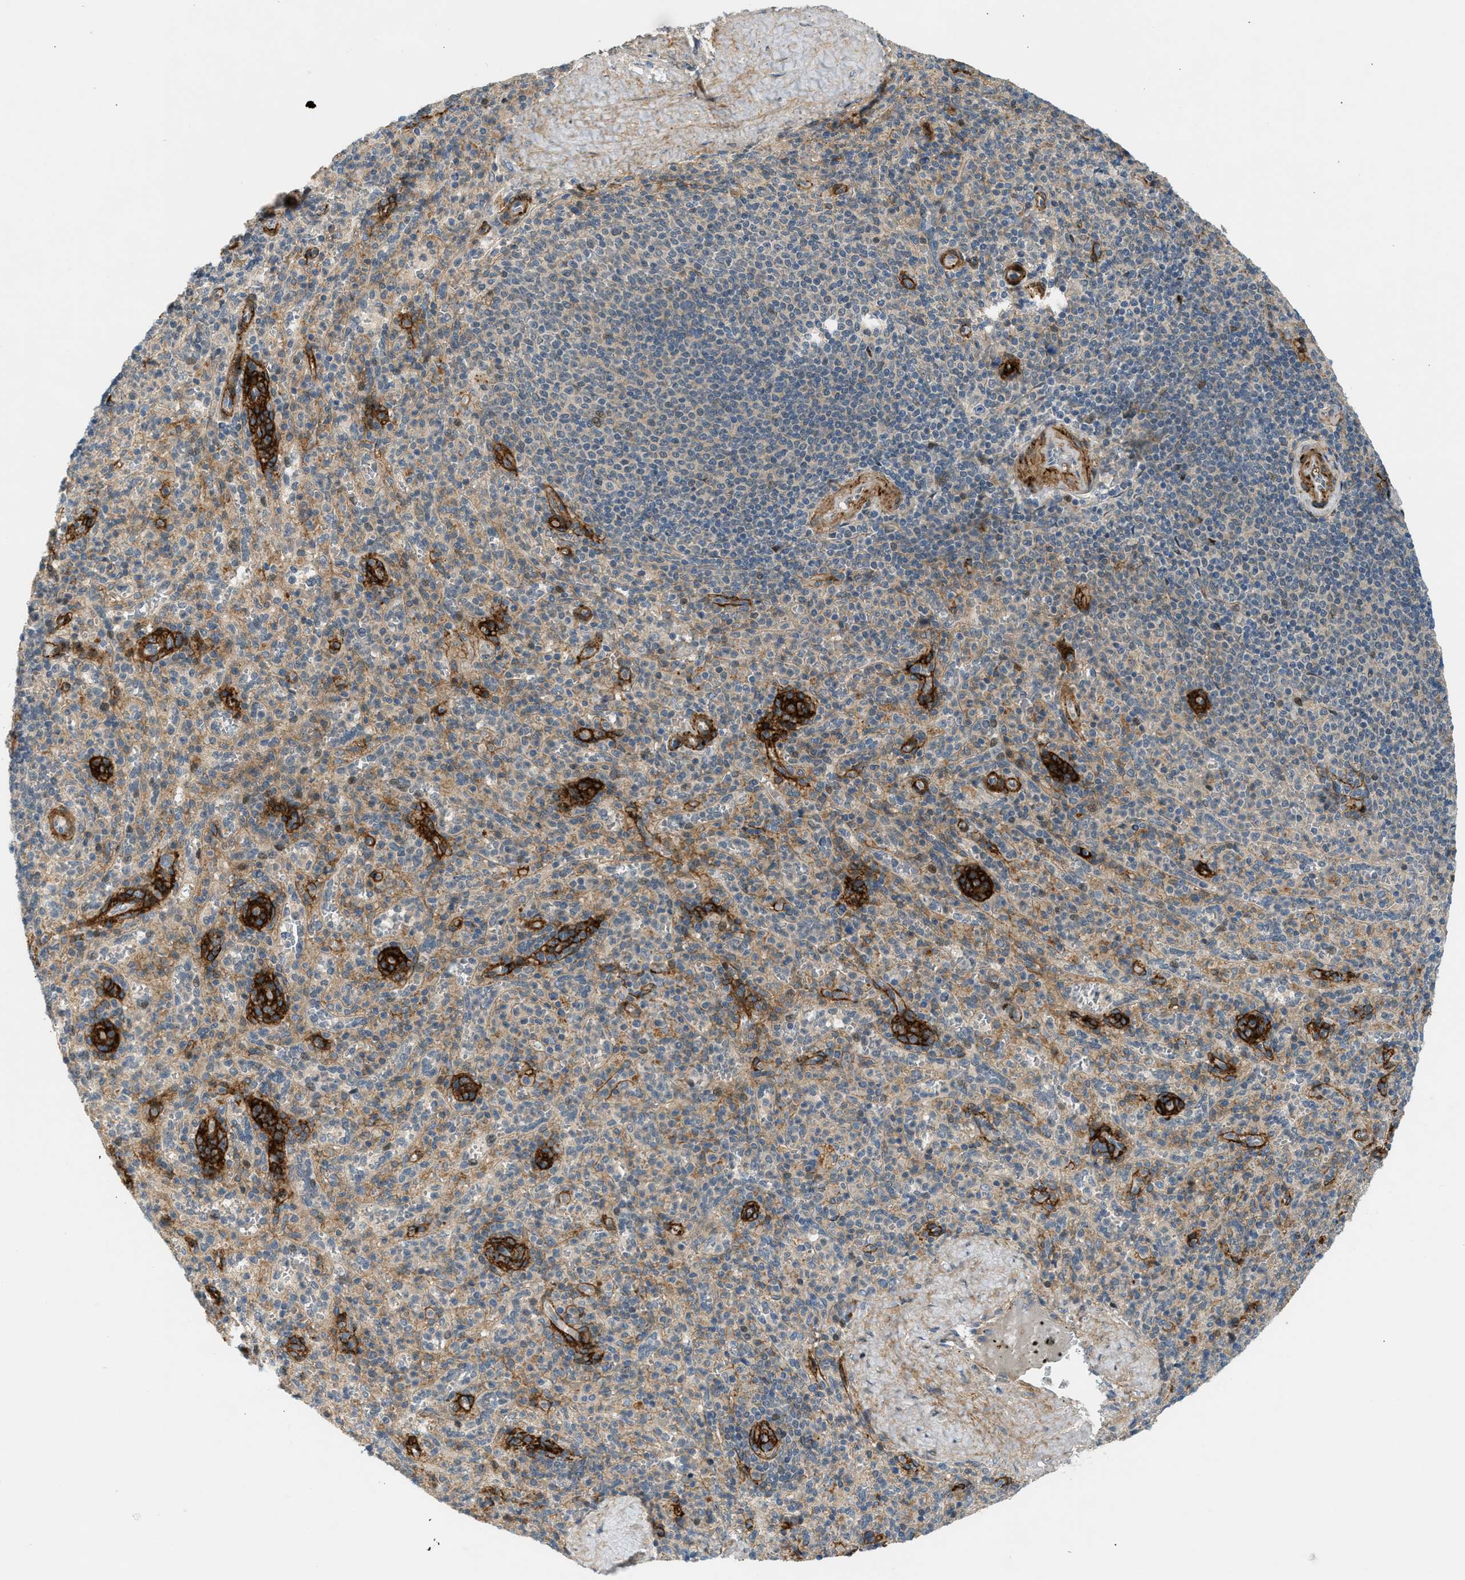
{"staining": {"intensity": "weak", "quantity": "<25%", "location": "cytoplasmic/membranous"}, "tissue": "spleen", "cell_type": "Cells in red pulp", "image_type": "normal", "snomed": [{"axis": "morphology", "description": "Normal tissue, NOS"}, {"axis": "topography", "description": "Spleen"}], "caption": "IHC micrograph of benign spleen: human spleen stained with DAB displays no significant protein positivity in cells in red pulp.", "gene": "EDNRA", "patient": {"sex": "male", "age": 36}}